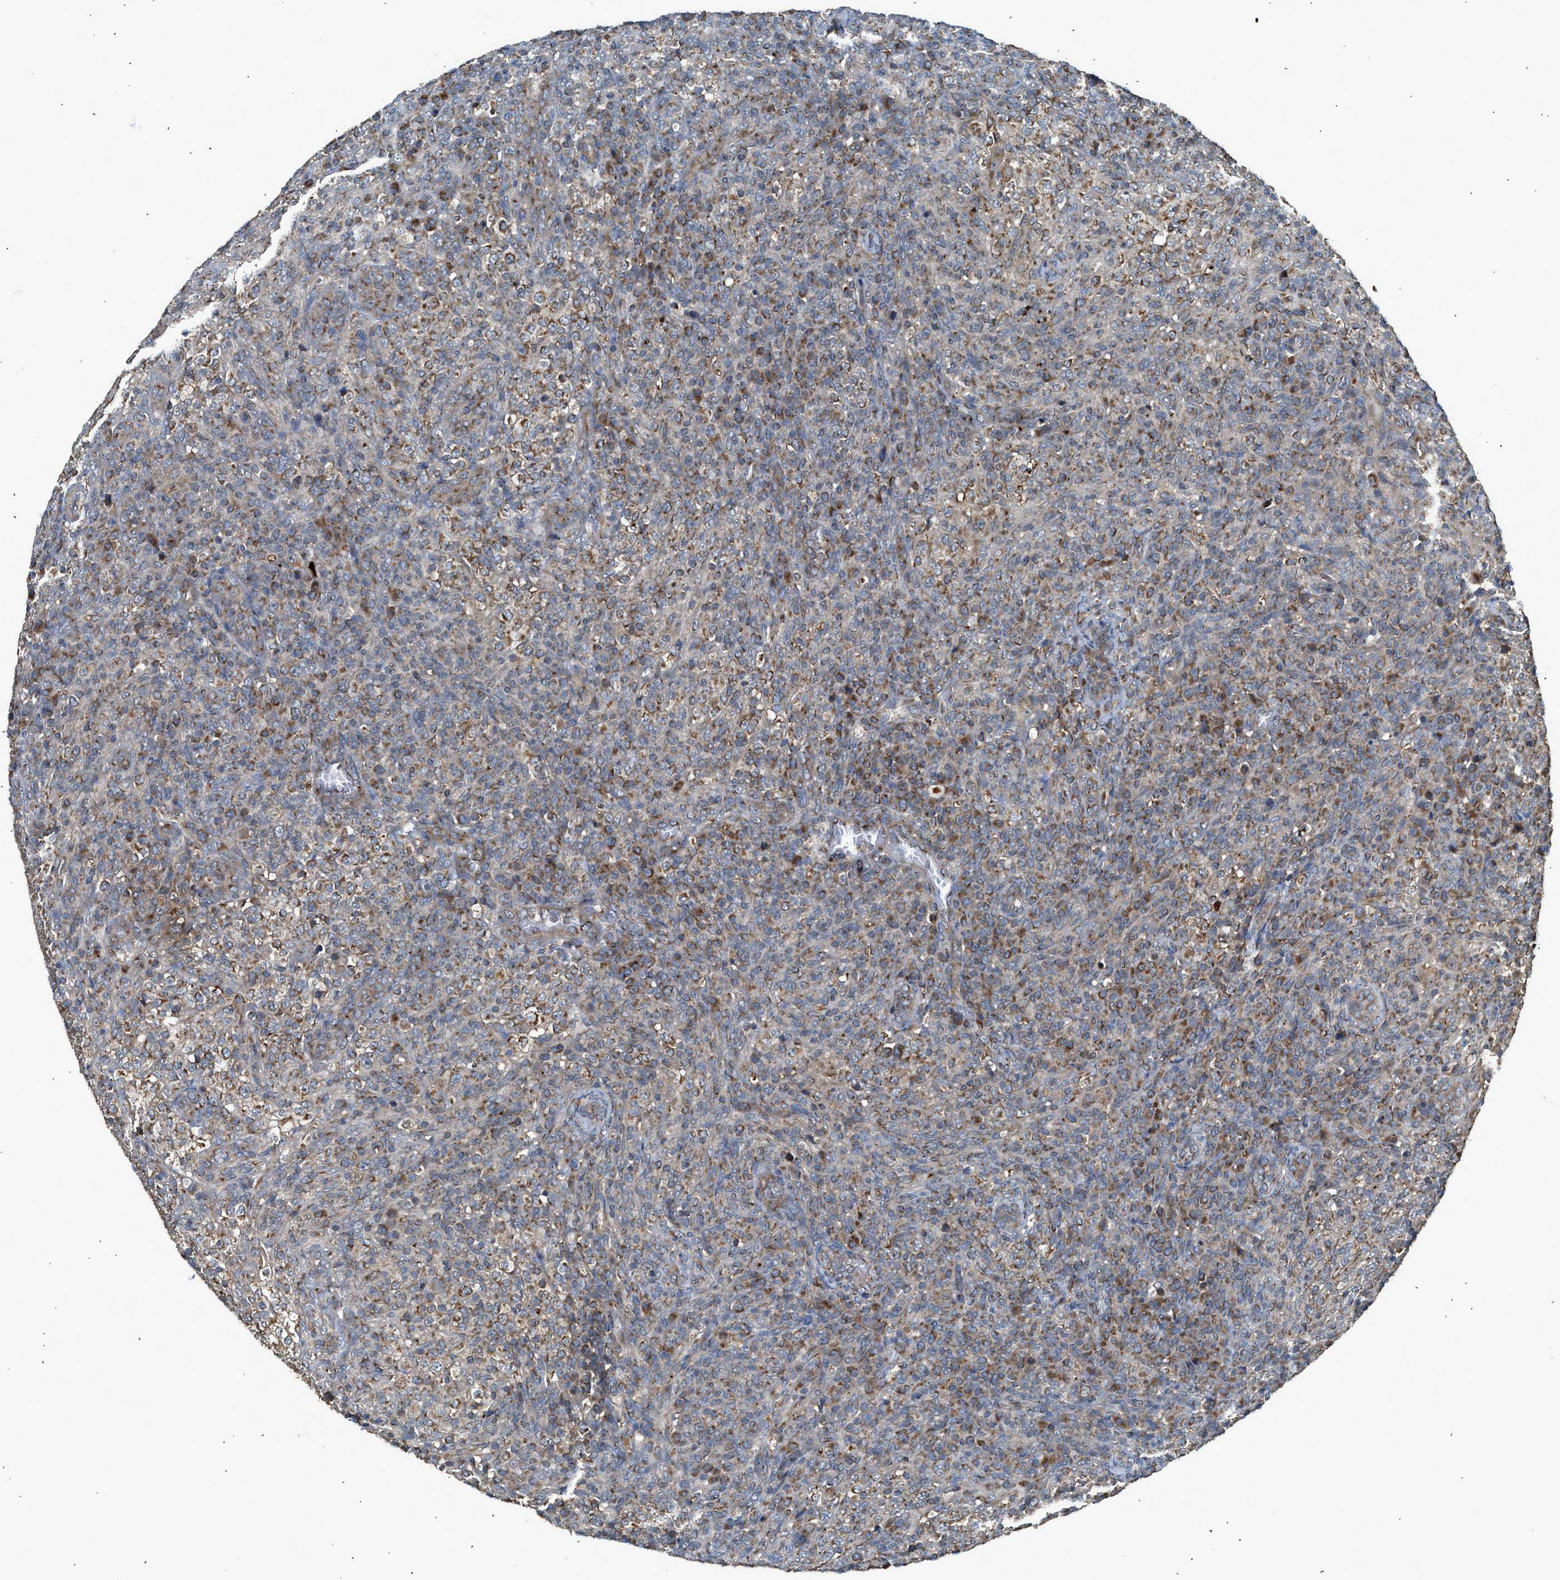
{"staining": {"intensity": "moderate", "quantity": "25%-75%", "location": "cytoplasmic/membranous"}, "tissue": "lymphoma", "cell_type": "Tumor cells", "image_type": "cancer", "snomed": [{"axis": "morphology", "description": "Malignant lymphoma, non-Hodgkin's type, High grade"}, {"axis": "topography", "description": "Lymph node"}], "caption": "Immunohistochemical staining of human malignant lymphoma, non-Hodgkin's type (high-grade) exhibits medium levels of moderate cytoplasmic/membranous positivity in approximately 25%-75% of tumor cells.", "gene": "STARD3", "patient": {"sex": "female", "age": 76}}